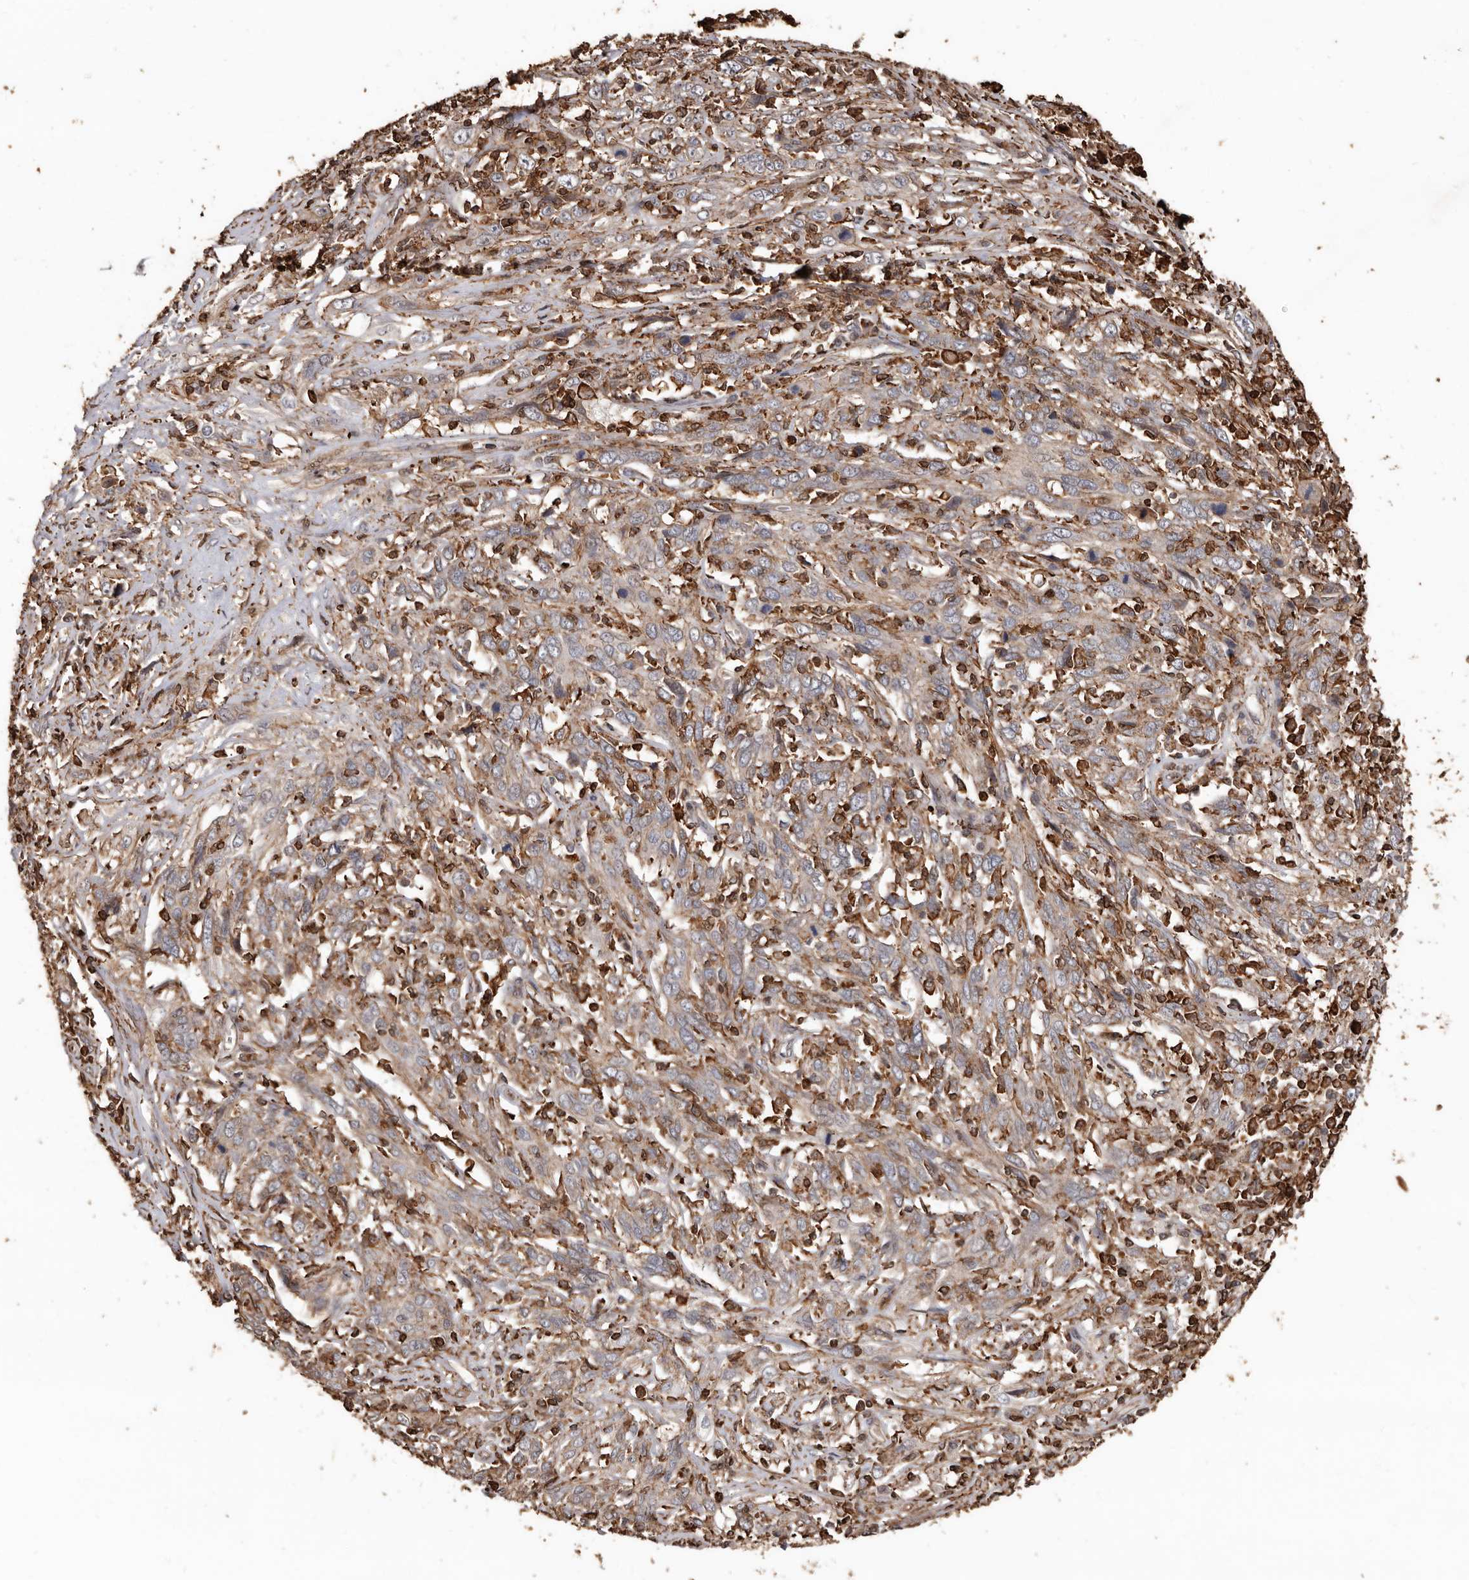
{"staining": {"intensity": "negative", "quantity": "none", "location": "none"}, "tissue": "cervical cancer", "cell_type": "Tumor cells", "image_type": "cancer", "snomed": [{"axis": "morphology", "description": "Squamous cell carcinoma, NOS"}, {"axis": "topography", "description": "Cervix"}], "caption": "IHC of human cervical cancer (squamous cell carcinoma) demonstrates no expression in tumor cells. (DAB immunohistochemistry, high magnification).", "gene": "GSK3A", "patient": {"sex": "female", "age": 46}}